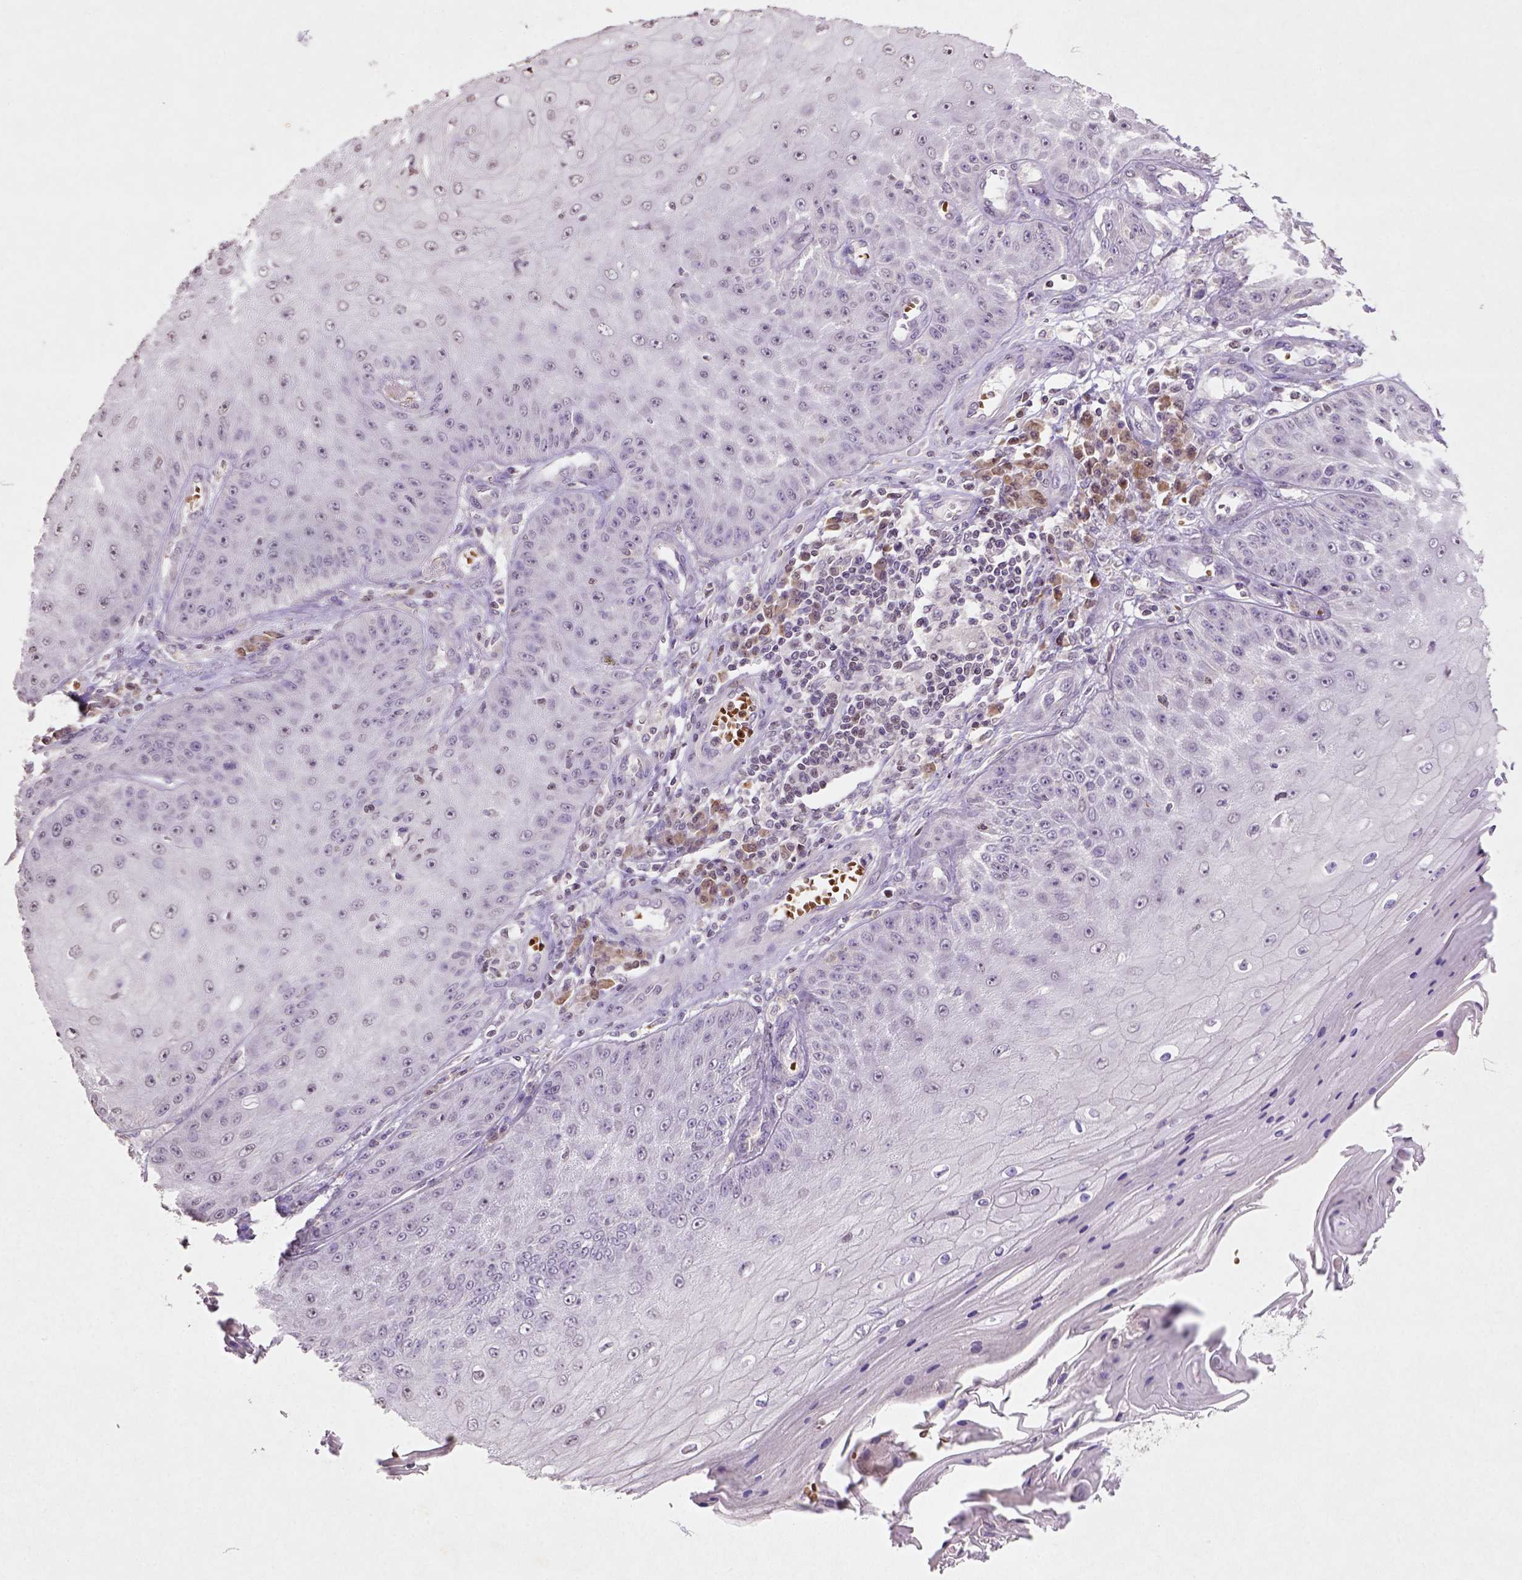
{"staining": {"intensity": "weak", "quantity": "25%-75%", "location": "nuclear"}, "tissue": "skin cancer", "cell_type": "Tumor cells", "image_type": "cancer", "snomed": [{"axis": "morphology", "description": "Squamous cell carcinoma, NOS"}, {"axis": "topography", "description": "Skin"}], "caption": "A brown stain labels weak nuclear staining of a protein in human skin cancer (squamous cell carcinoma) tumor cells.", "gene": "NUDT3", "patient": {"sex": "male", "age": 70}}